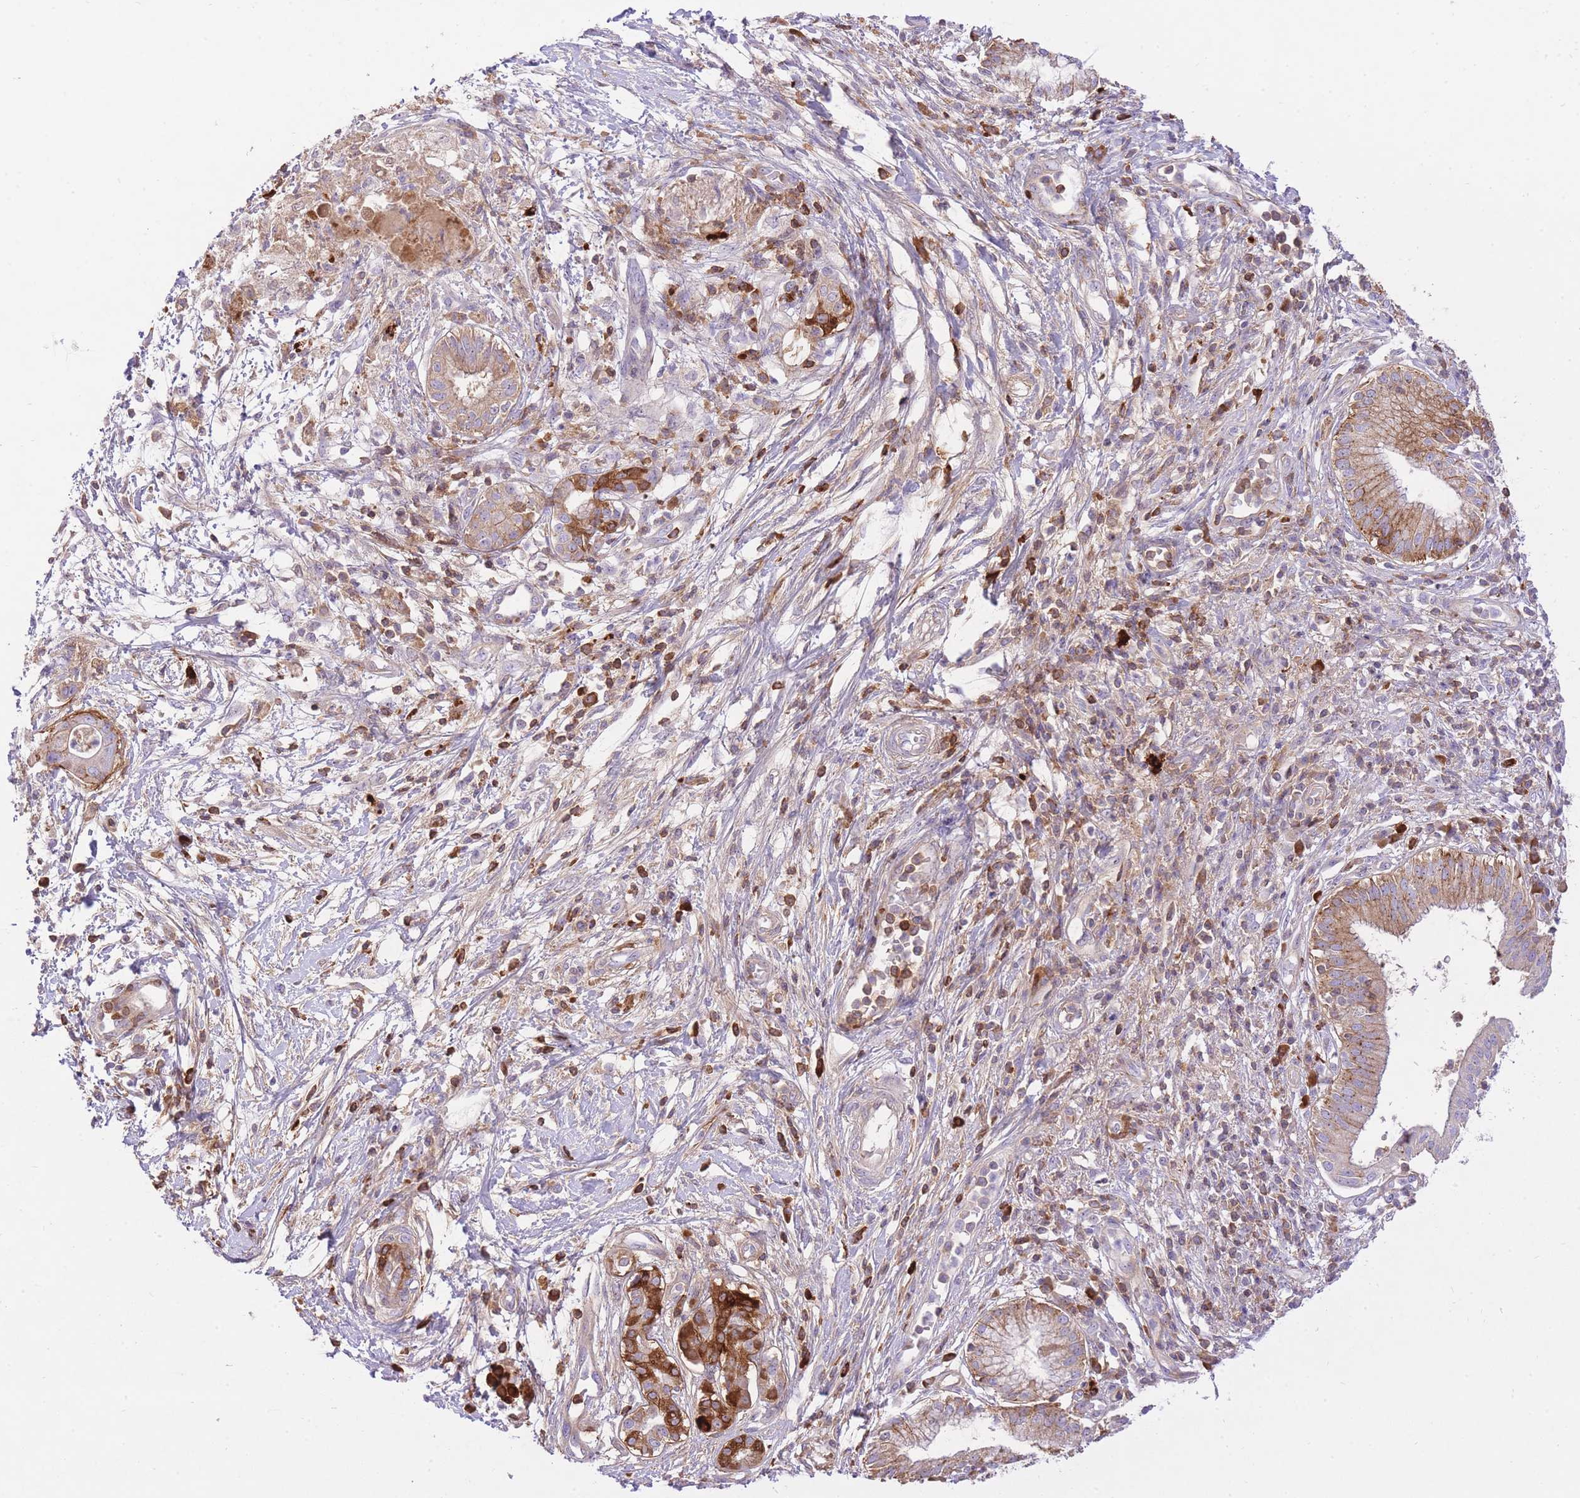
{"staining": {"intensity": "strong", "quantity": "<25%", "location": "cytoplasmic/membranous"}, "tissue": "pancreatic cancer", "cell_type": "Tumor cells", "image_type": "cancer", "snomed": [{"axis": "morphology", "description": "Adenocarcinoma, NOS"}, {"axis": "topography", "description": "Pancreas"}], "caption": "High-magnification brightfield microscopy of pancreatic cancer (adenocarcinoma) stained with DAB (brown) and counterstained with hematoxylin (blue). tumor cells exhibit strong cytoplasmic/membranous expression is seen in approximately<25% of cells.", "gene": "HRG", "patient": {"sex": "male", "age": 68}}